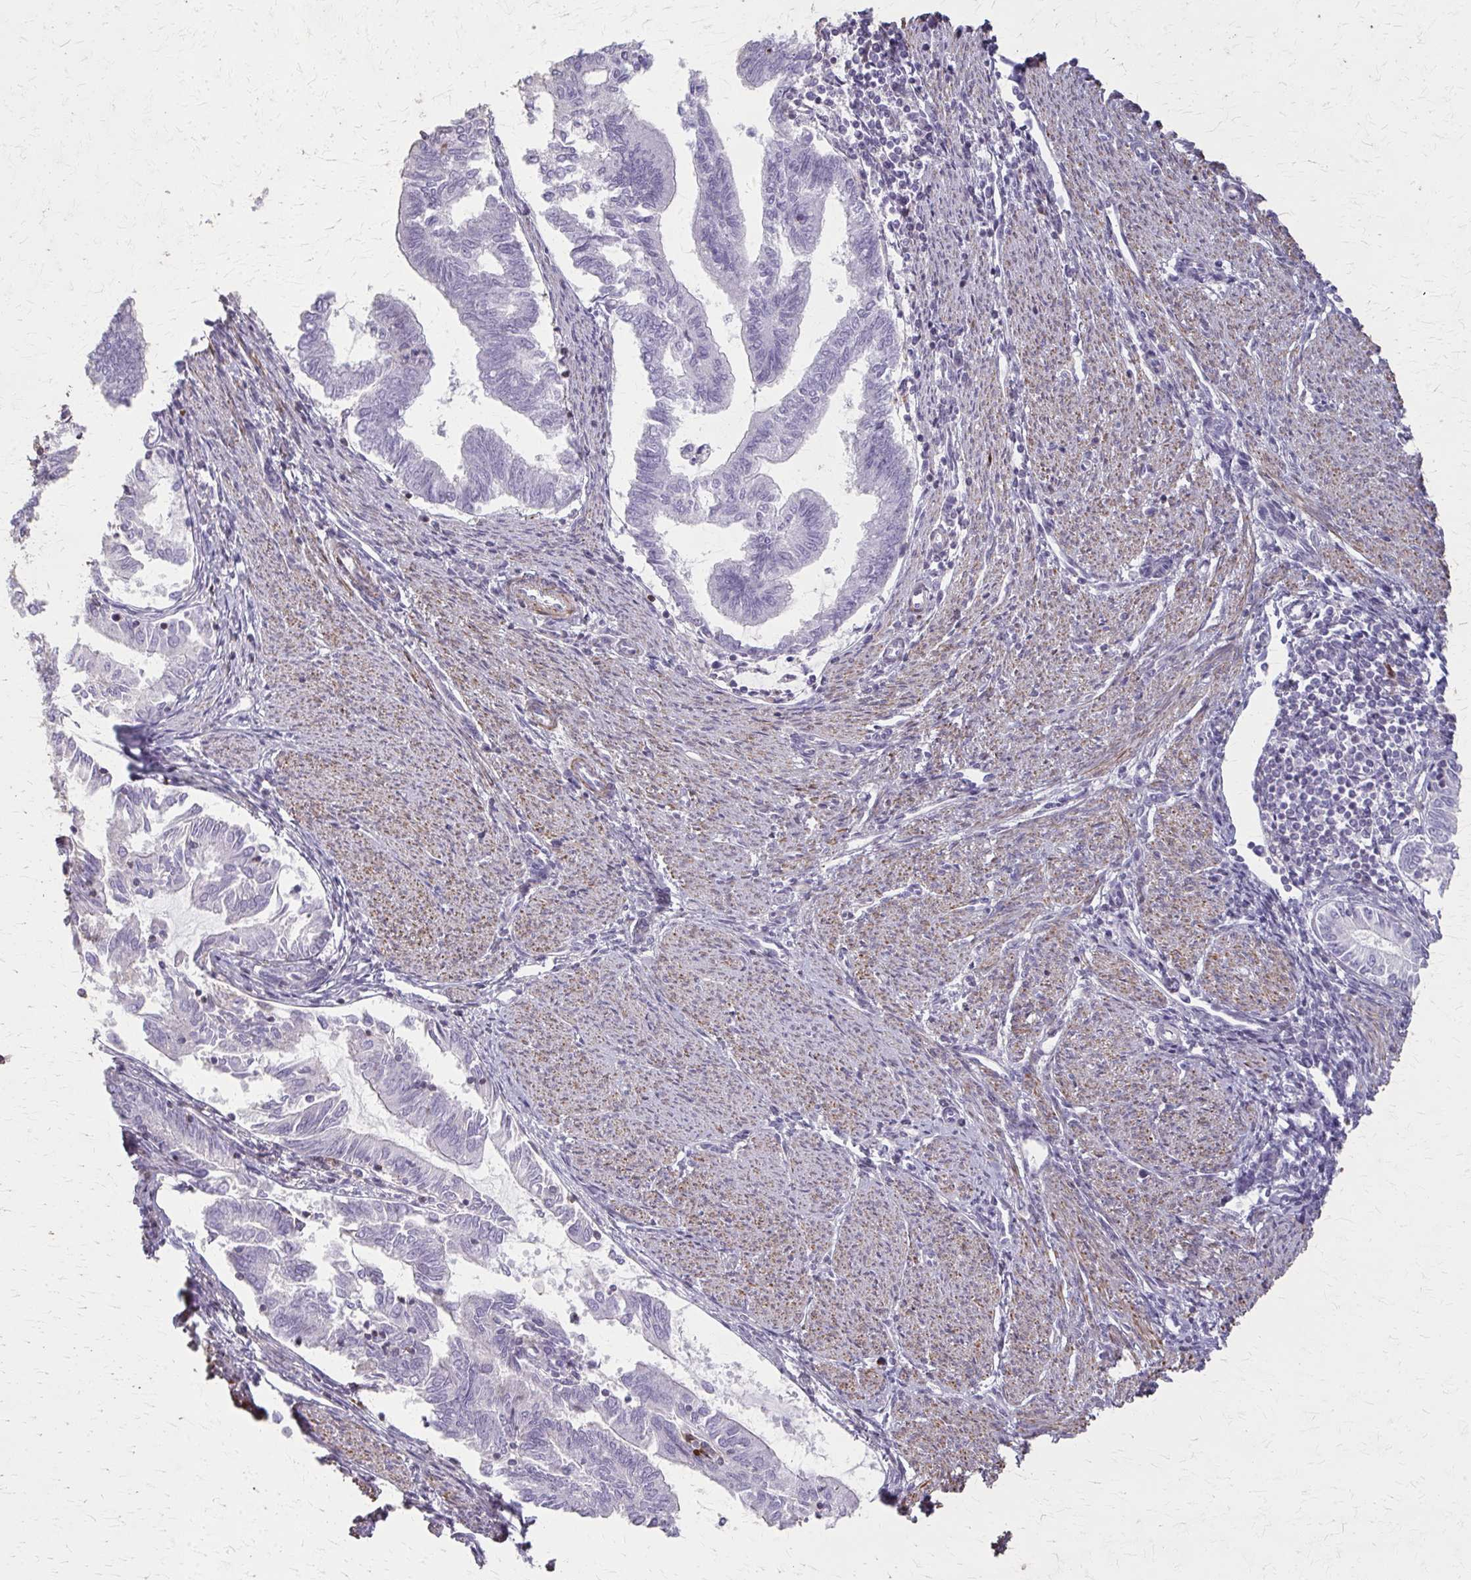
{"staining": {"intensity": "negative", "quantity": "none", "location": "none"}, "tissue": "endometrial cancer", "cell_type": "Tumor cells", "image_type": "cancer", "snomed": [{"axis": "morphology", "description": "Adenocarcinoma, NOS"}, {"axis": "topography", "description": "Endometrium"}], "caption": "This micrograph is of endometrial cancer (adenocarcinoma) stained with immunohistochemistry (IHC) to label a protein in brown with the nuclei are counter-stained blue. There is no staining in tumor cells.", "gene": "TENM4", "patient": {"sex": "female", "age": 79}}